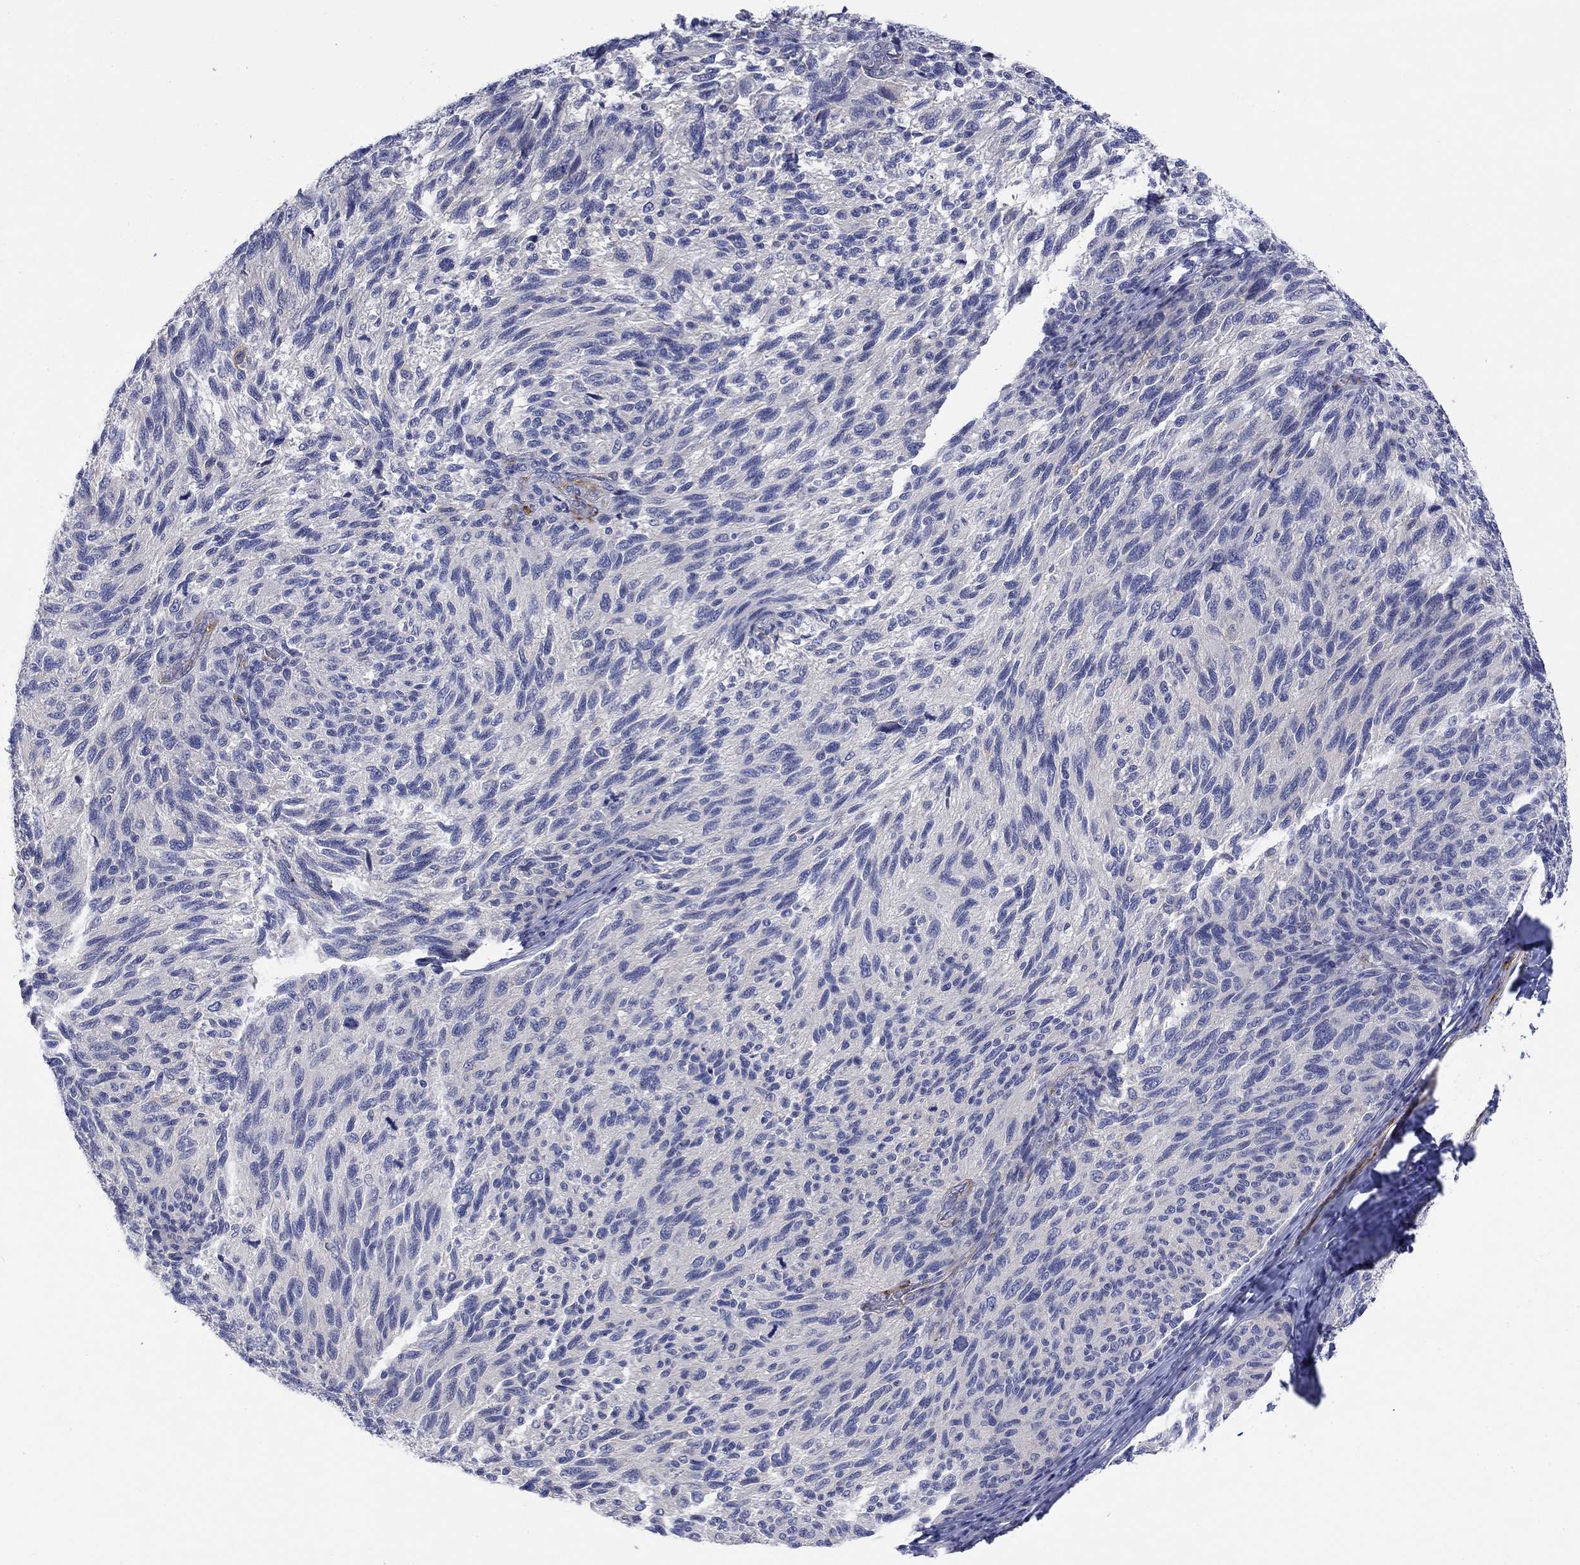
{"staining": {"intensity": "negative", "quantity": "none", "location": "none"}, "tissue": "melanoma", "cell_type": "Tumor cells", "image_type": "cancer", "snomed": [{"axis": "morphology", "description": "Malignant melanoma, NOS"}, {"axis": "topography", "description": "Skin"}], "caption": "Immunohistochemical staining of human malignant melanoma displays no significant expression in tumor cells. (DAB (3,3'-diaminobenzidine) immunohistochemistry (IHC), high magnification).", "gene": "PTPRZ1", "patient": {"sex": "female", "age": 73}}